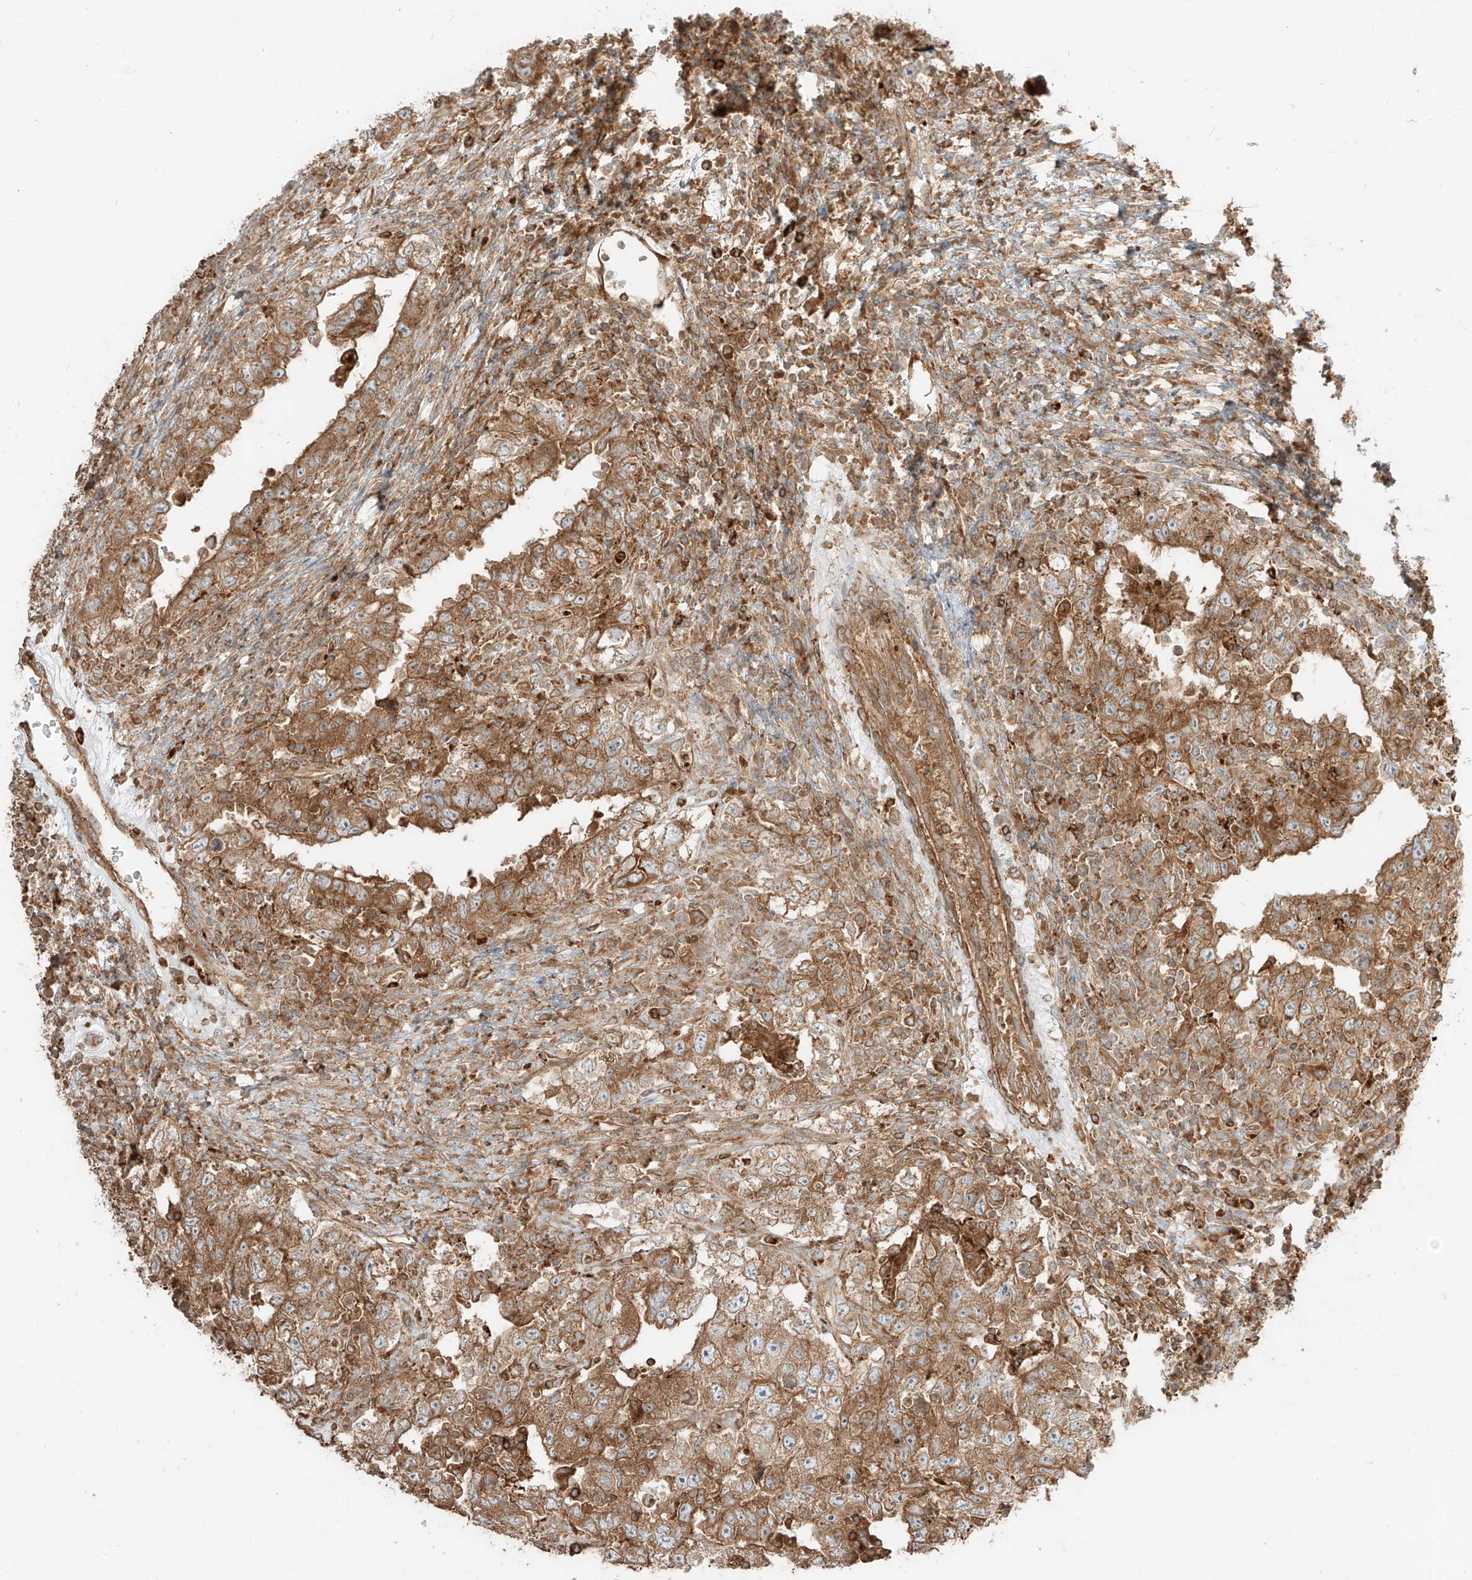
{"staining": {"intensity": "strong", "quantity": ">75%", "location": "cytoplasmic/membranous"}, "tissue": "testis cancer", "cell_type": "Tumor cells", "image_type": "cancer", "snomed": [{"axis": "morphology", "description": "Carcinoma, Embryonal, NOS"}, {"axis": "topography", "description": "Testis"}], "caption": "Immunohistochemistry (IHC) photomicrograph of neoplastic tissue: embryonal carcinoma (testis) stained using immunohistochemistry (IHC) demonstrates high levels of strong protein expression localized specifically in the cytoplasmic/membranous of tumor cells, appearing as a cytoplasmic/membranous brown color.", "gene": "CCDC115", "patient": {"sex": "male", "age": 26}}